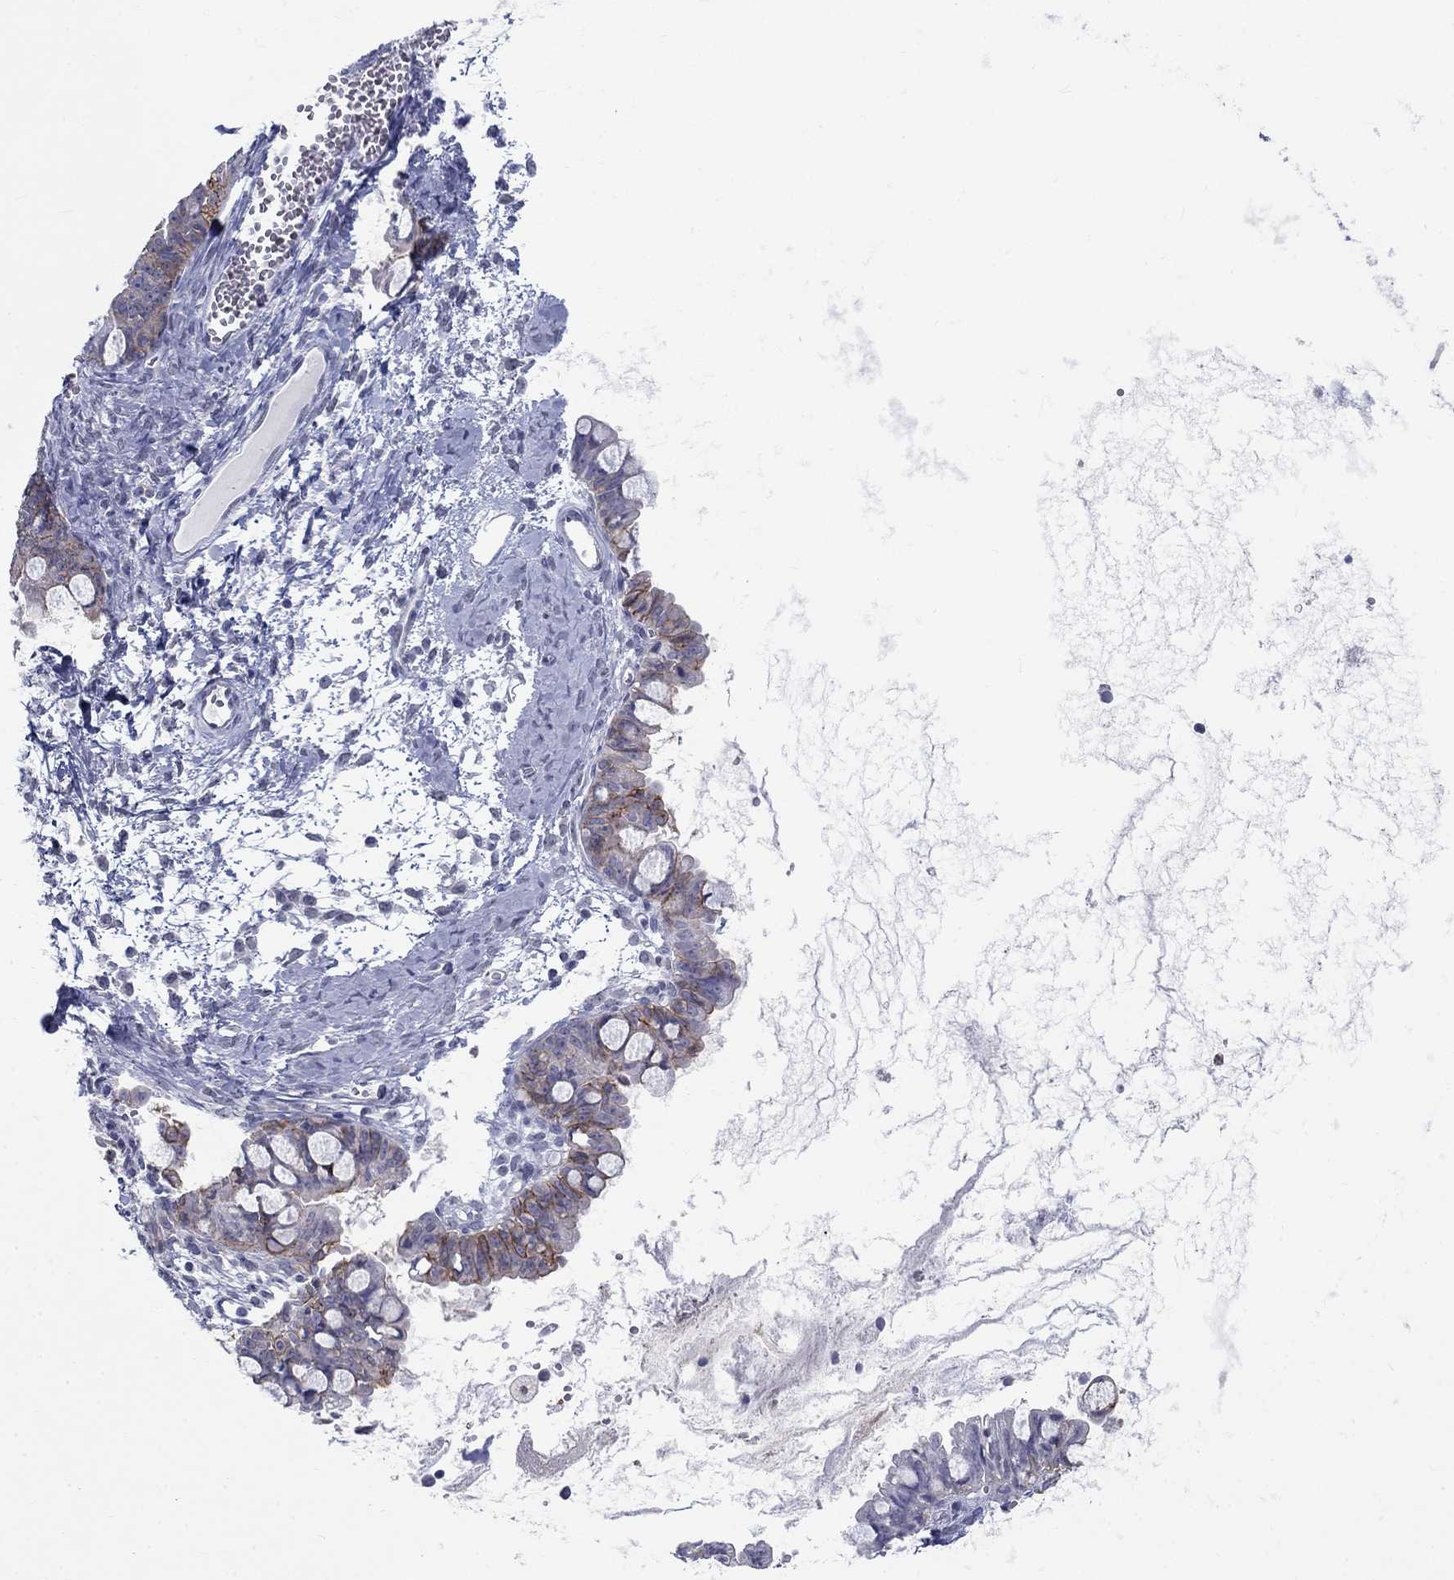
{"staining": {"intensity": "moderate", "quantity": "<25%", "location": "cytoplasmic/membranous"}, "tissue": "ovarian cancer", "cell_type": "Tumor cells", "image_type": "cancer", "snomed": [{"axis": "morphology", "description": "Cystadenocarcinoma, mucinous, NOS"}, {"axis": "topography", "description": "Ovary"}], "caption": "The histopathology image shows staining of ovarian cancer (mucinous cystadenocarcinoma), revealing moderate cytoplasmic/membranous protein expression (brown color) within tumor cells.", "gene": "EGFLAM", "patient": {"sex": "female", "age": 63}}